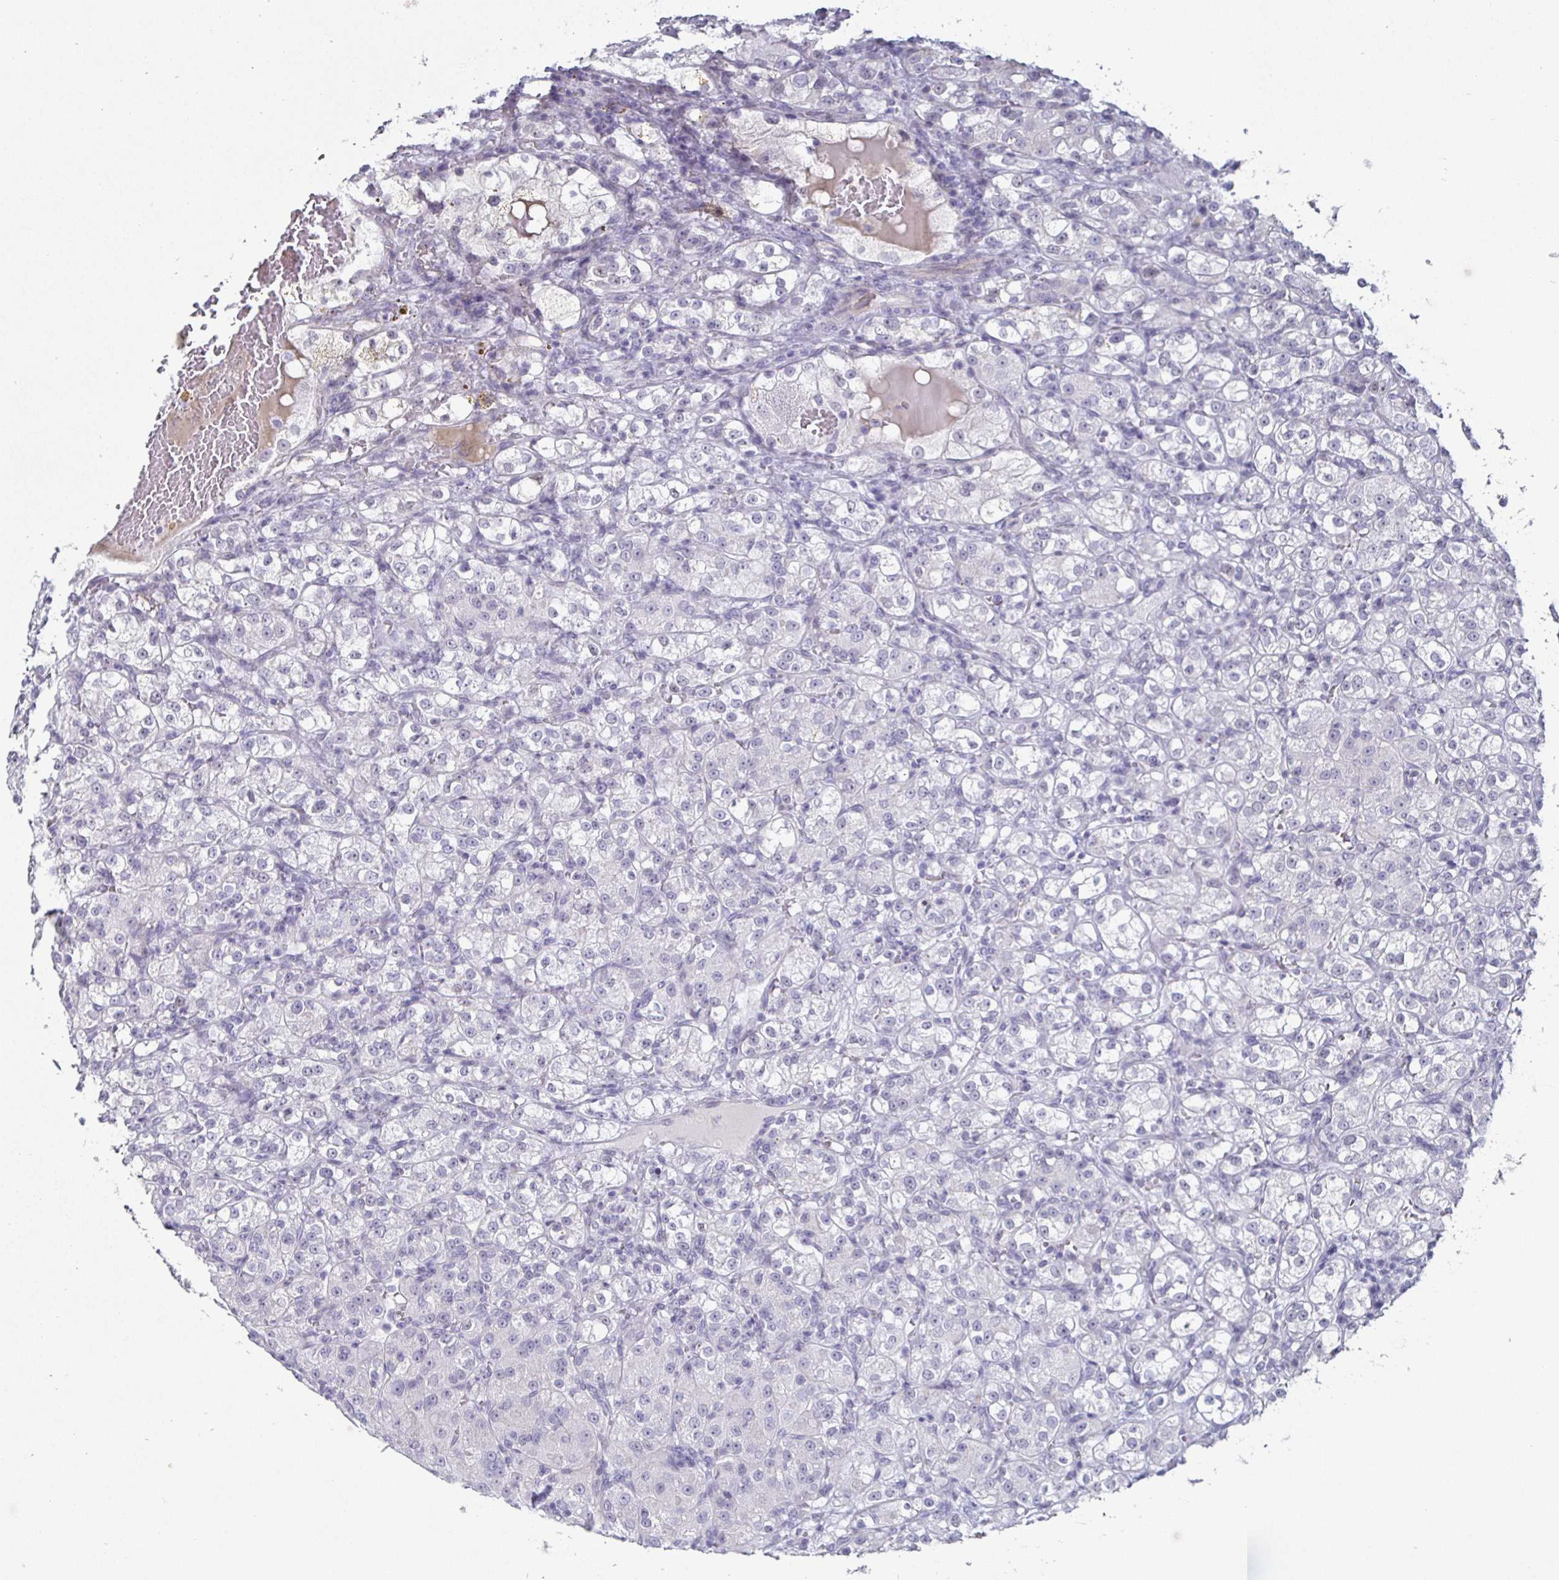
{"staining": {"intensity": "negative", "quantity": "none", "location": "none"}, "tissue": "renal cancer", "cell_type": "Tumor cells", "image_type": "cancer", "snomed": [{"axis": "morphology", "description": "Normal tissue, NOS"}, {"axis": "morphology", "description": "Adenocarcinoma, NOS"}, {"axis": "topography", "description": "Kidney"}], "caption": "Human renal cancer stained for a protein using IHC reveals no staining in tumor cells.", "gene": "OOSP2", "patient": {"sex": "male", "age": 61}}